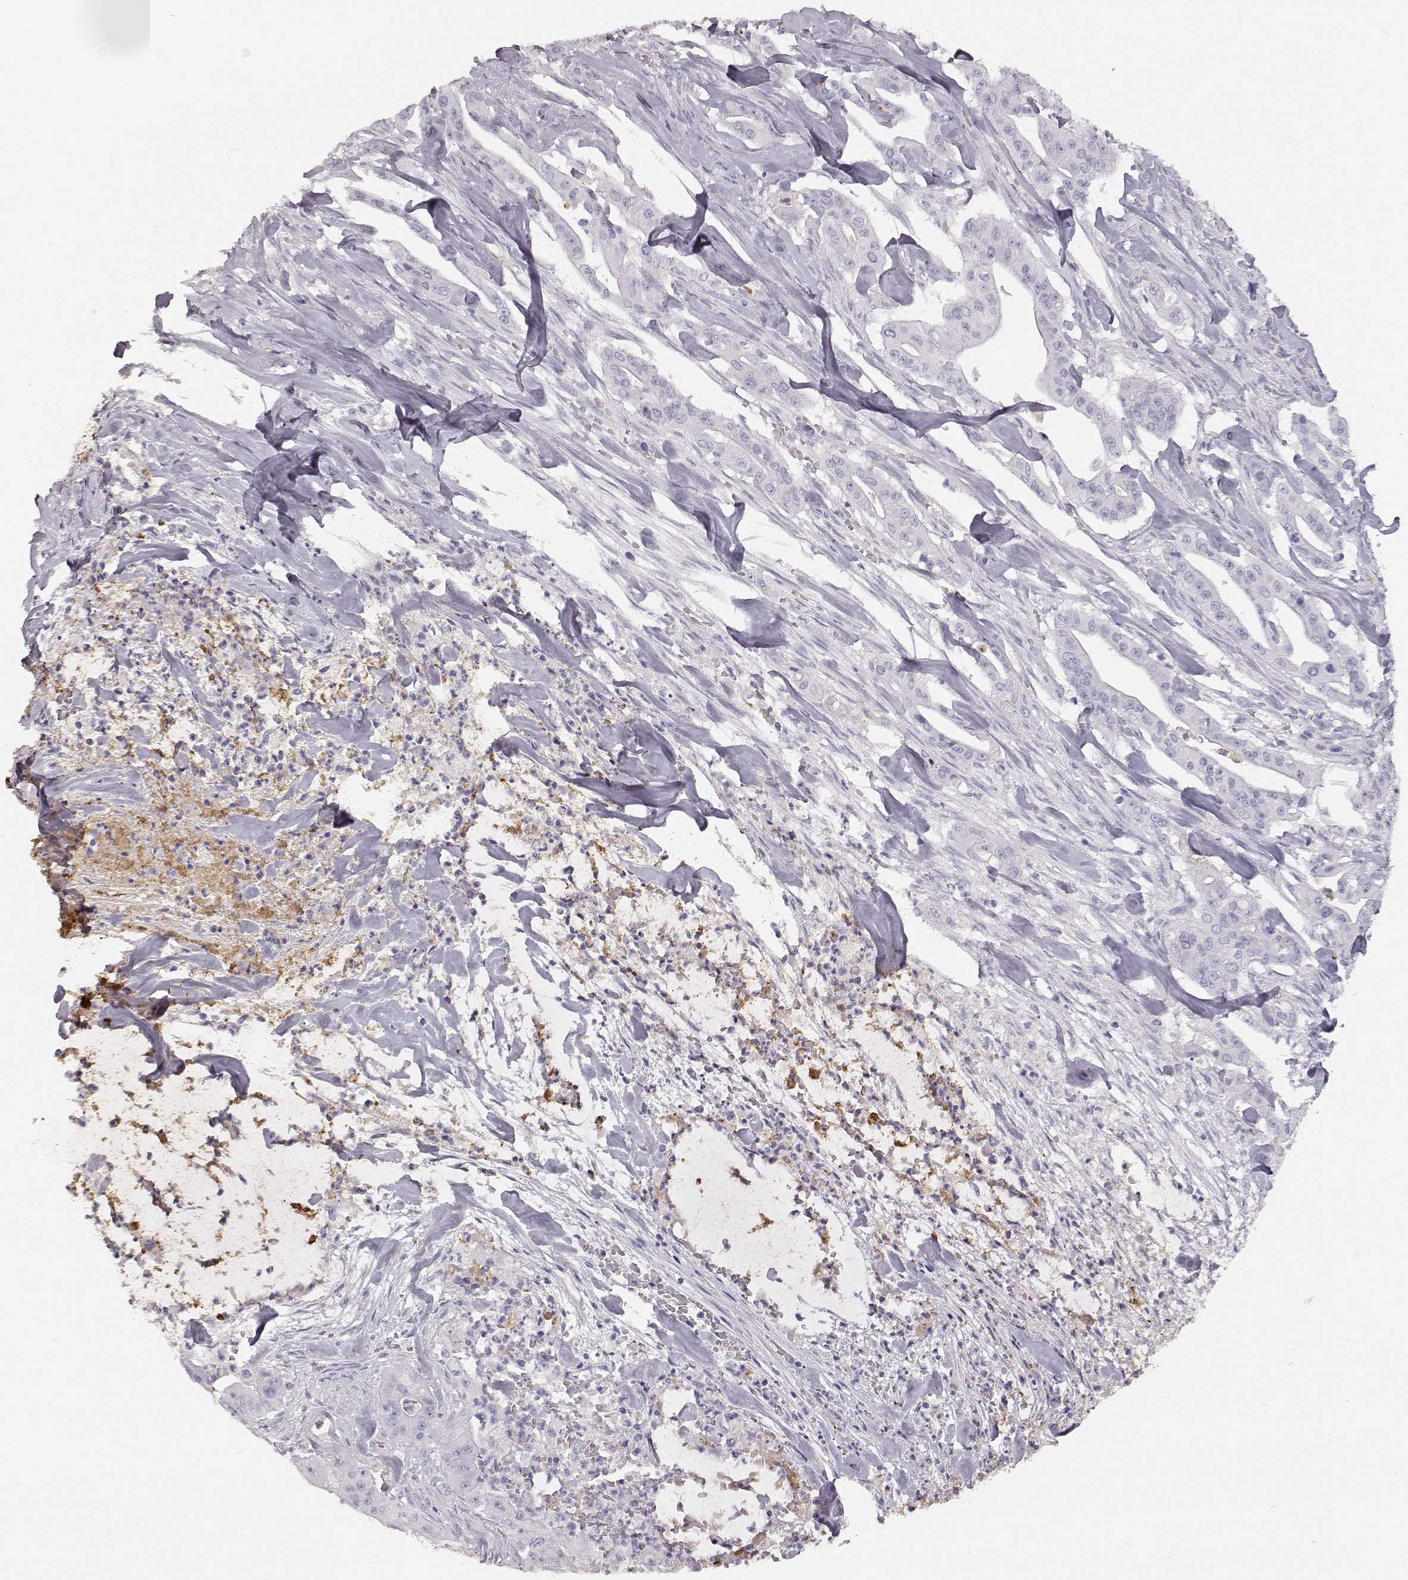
{"staining": {"intensity": "negative", "quantity": "none", "location": "none"}, "tissue": "pancreatic cancer", "cell_type": "Tumor cells", "image_type": "cancer", "snomed": [{"axis": "morphology", "description": "Normal tissue, NOS"}, {"axis": "morphology", "description": "Inflammation, NOS"}, {"axis": "morphology", "description": "Adenocarcinoma, NOS"}, {"axis": "topography", "description": "Pancreas"}], "caption": "Tumor cells show no significant protein staining in pancreatic cancer.", "gene": "KRTAP16-1", "patient": {"sex": "male", "age": 57}}